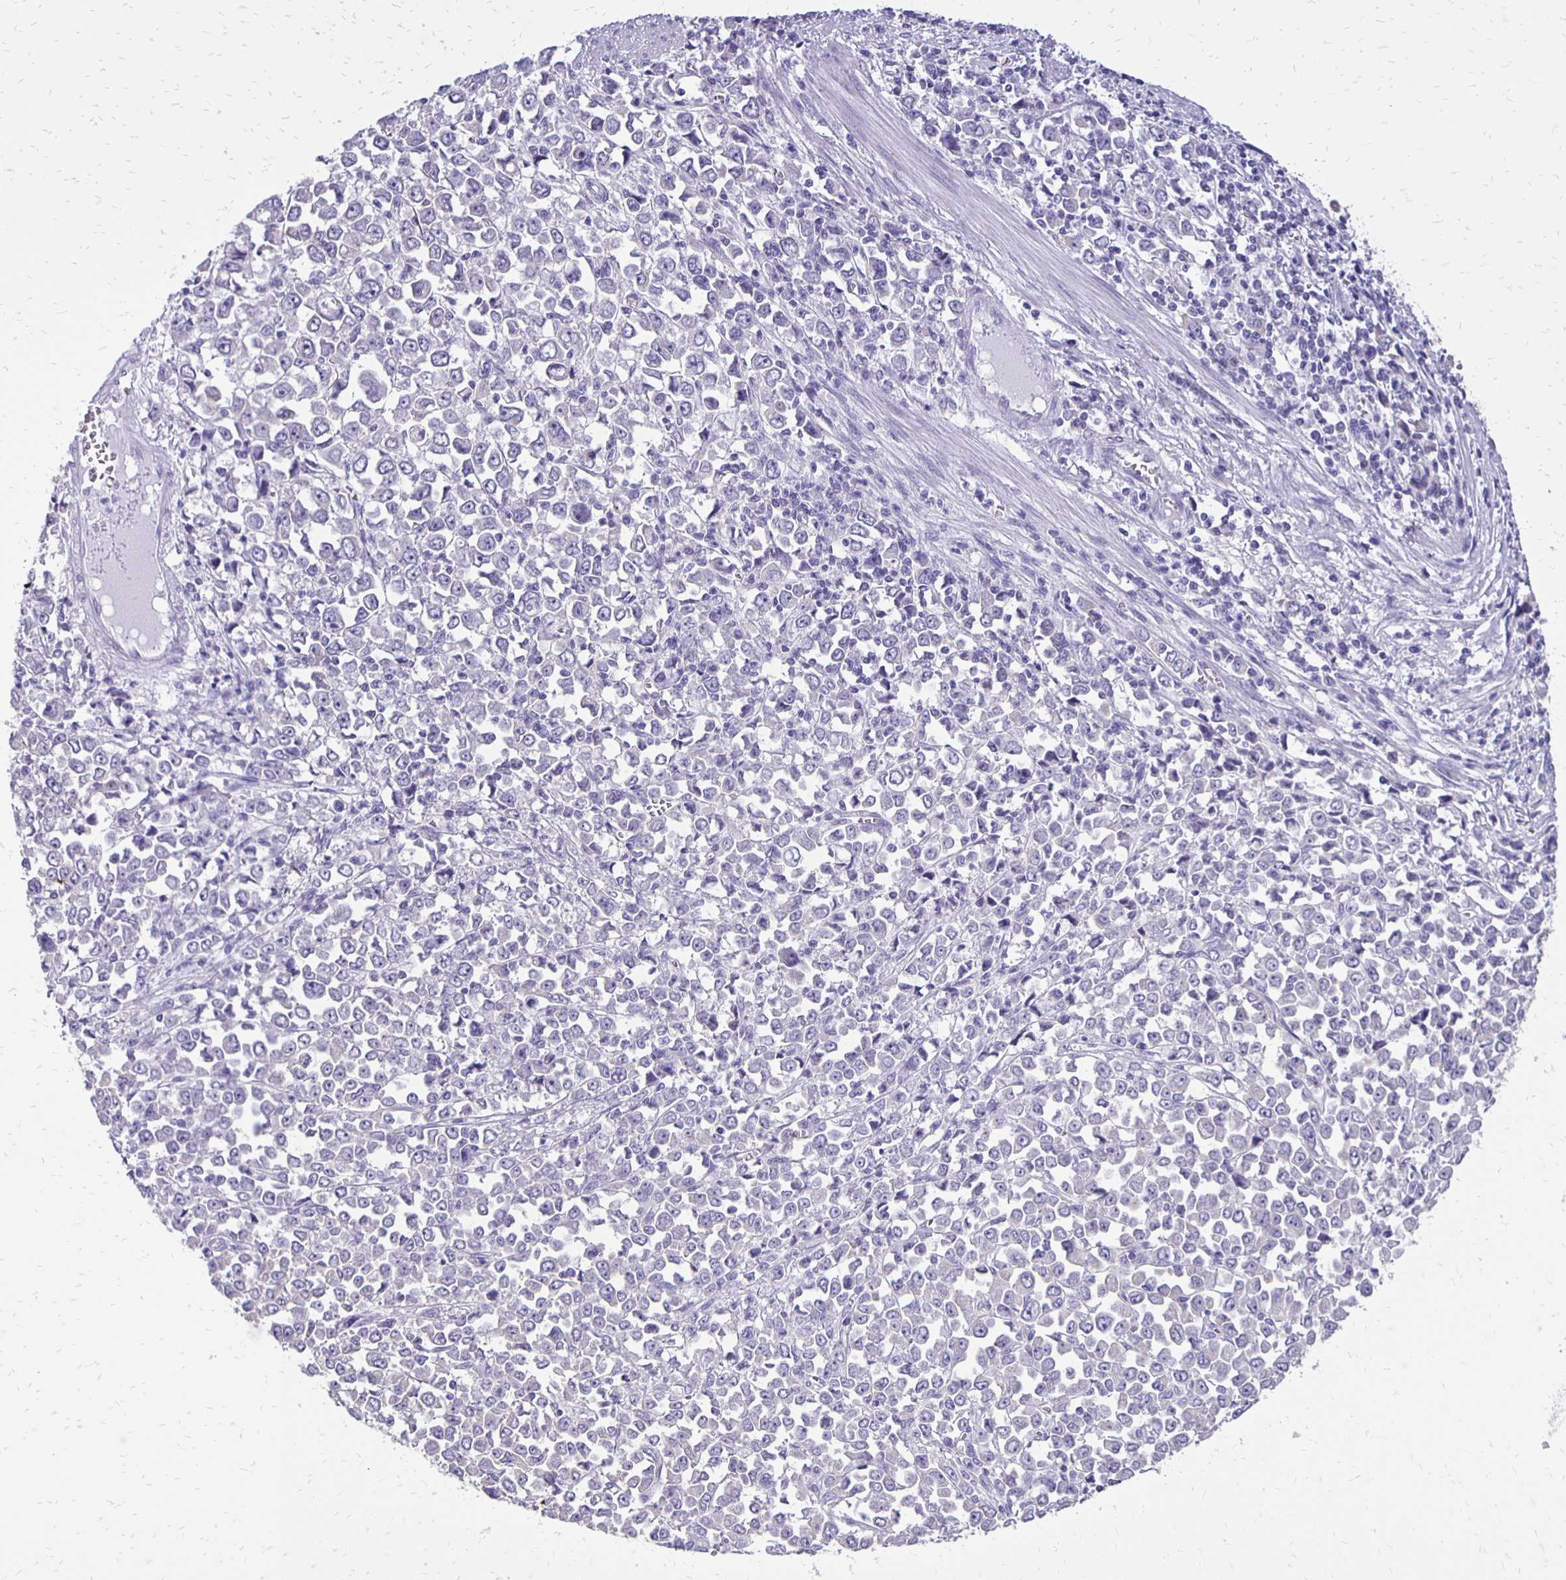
{"staining": {"intensity": "negative", "quantity": "none", "location": "none"}, "tissue": "stomach cancer", "cell_type": "Tumor cells", "image_type": "cancer", "snomed": [{"axis": "morphology", "description": "Adenocarcinoma, NOS"}, {"axis": "topography", "description": "Stomach, upper"}], "caption": "Stomach cancer (adenocarcinoma) was stained to show a protein in brown. There is no significant positivity in tumor cells. (DAB (3,3'-diaminobenzidine) immunohistochemistry (IHC), high magnification).", "gene": "ANKRD45", "patient": {"sex": "male", "age": 70}}